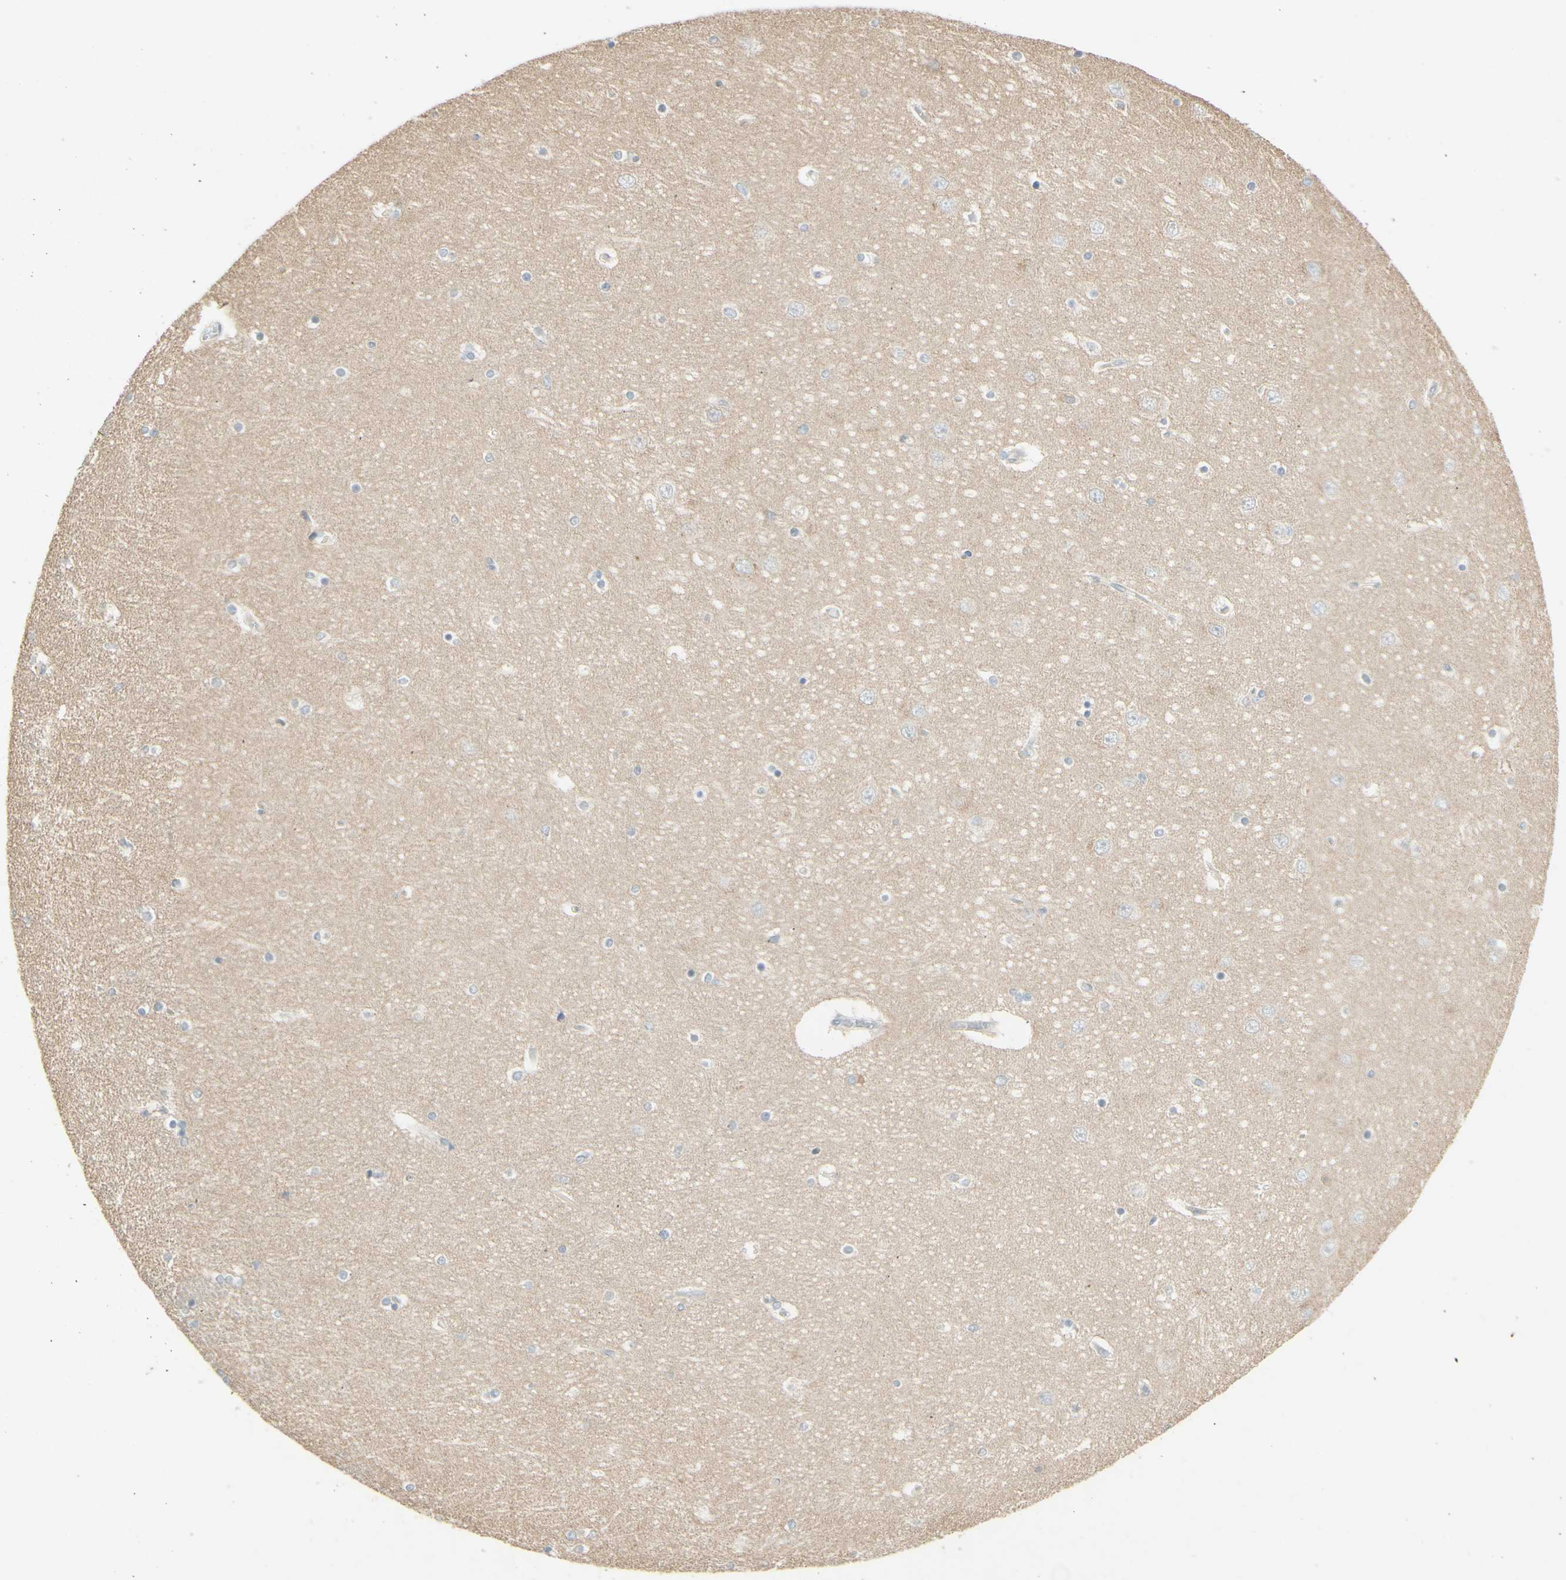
{"staining": {"intensity": "negative", "quantity": "none", "location": "none"}, "tissue": "hippocampus", "cell_type": "Glial cells", "image_type": "normal", "snomed": [{"axis": "morphology", "description": "Normal tissue, NOS"}, {"axis": "topography", "description": "Hippocampus"}], "caption": "Normal hippocampus was stained to show a protein in brown. There is no significant expression in glial cells. Brightfield microscopy of IHC stained with DAB (brown) and hematoxylin (blue), captured at high magnification.", "gene": "ATP6V1B1", "patient": {"sex": "female", "age": 54}}